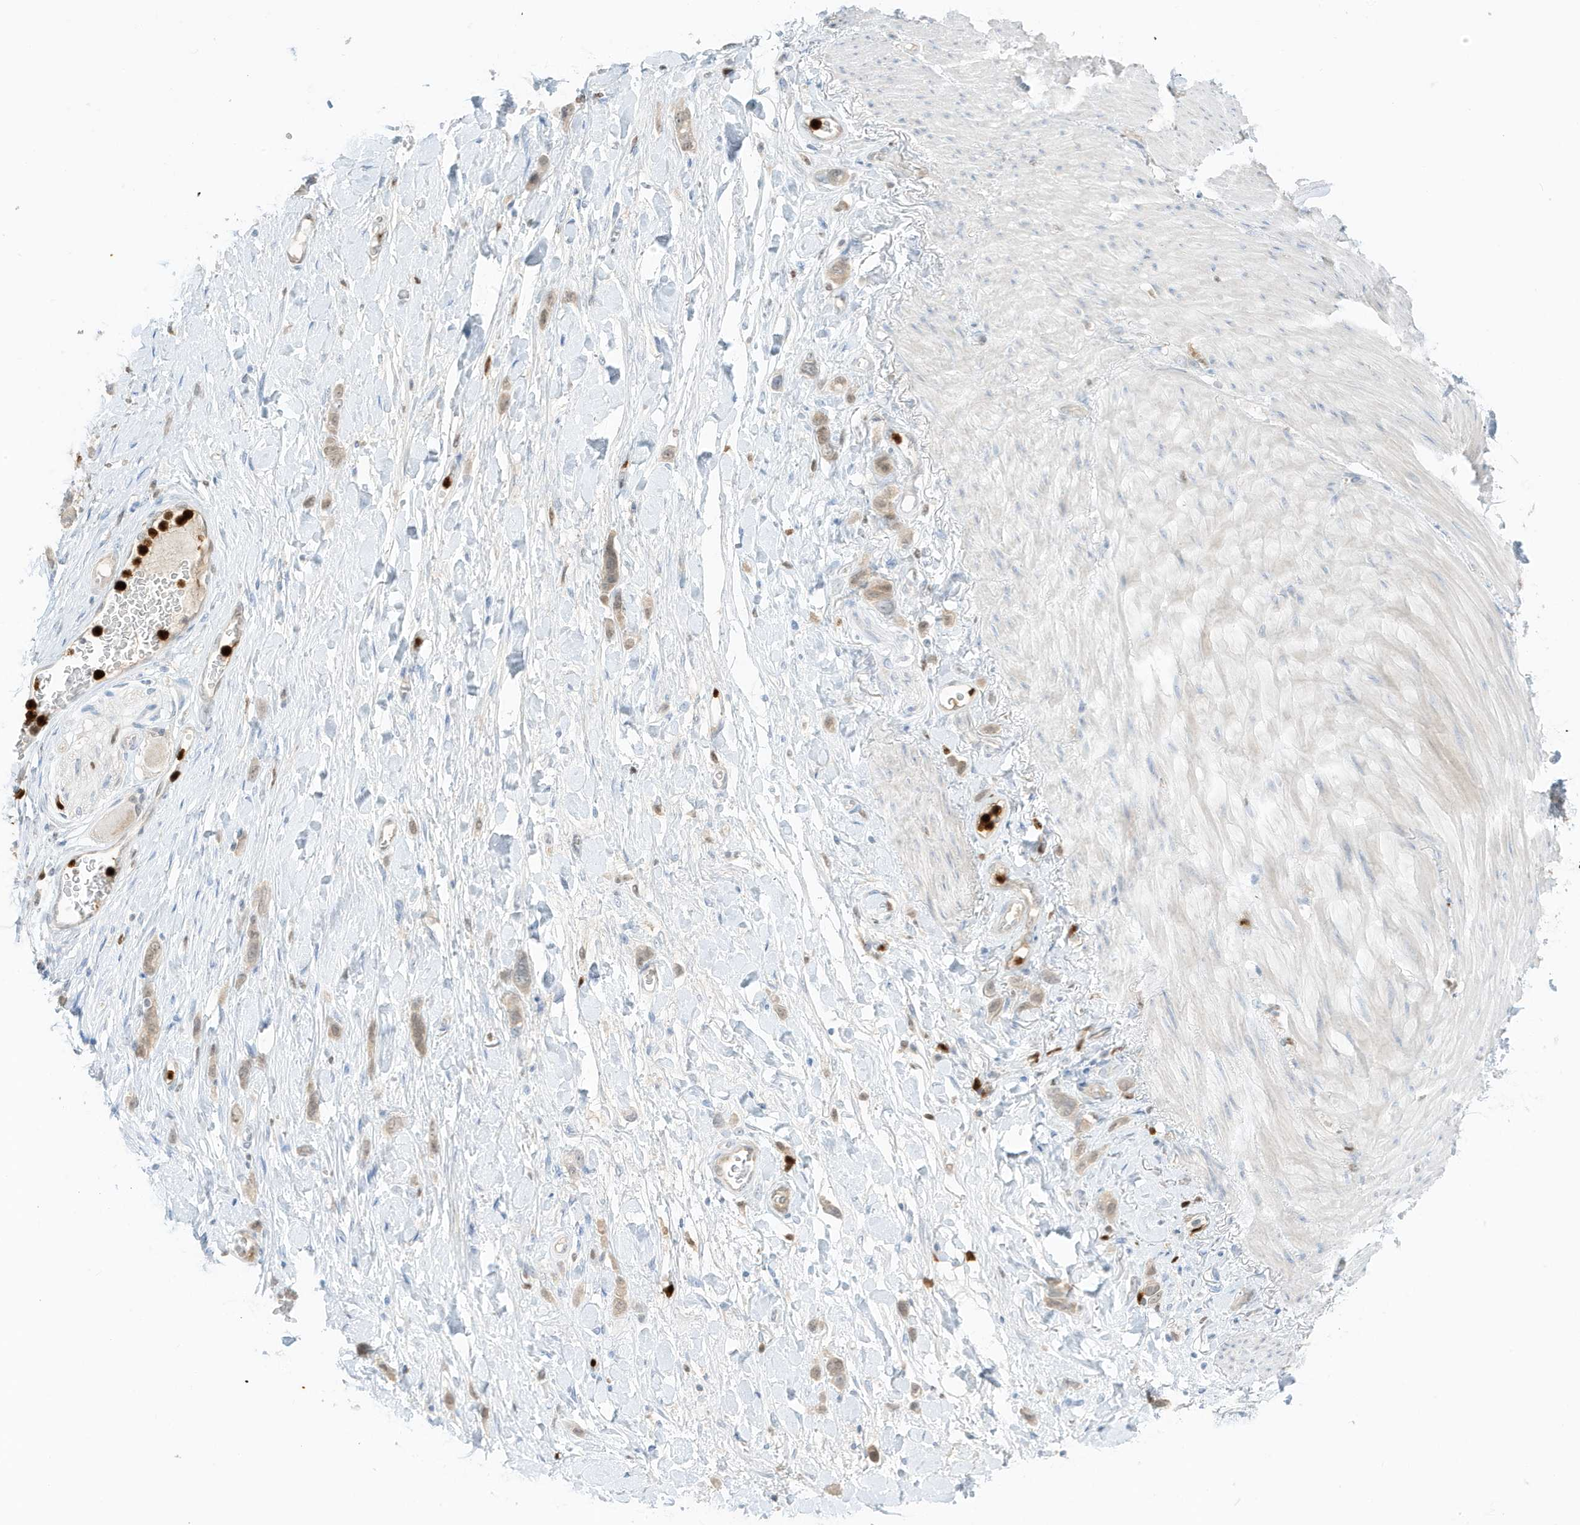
{"staining": {"intensity": "negative", "quantity": "none", "location": "none"}, "tissue": "stomach cancer", "cell_type": "Tumor cells", "image_type": "cancer", "snomed": [{"axis": "morphology", "description": "Adenocarcinoma, NOS"}, {"axis": "topography", "description": "Stomach"}], "caption": "This is an immunohistochemistry histopathology image of human stomach adenocarcinoma. There is no positivity in tumor cells.", "gene": "GCA", "patient": {"sex": "female", "age": 65}}